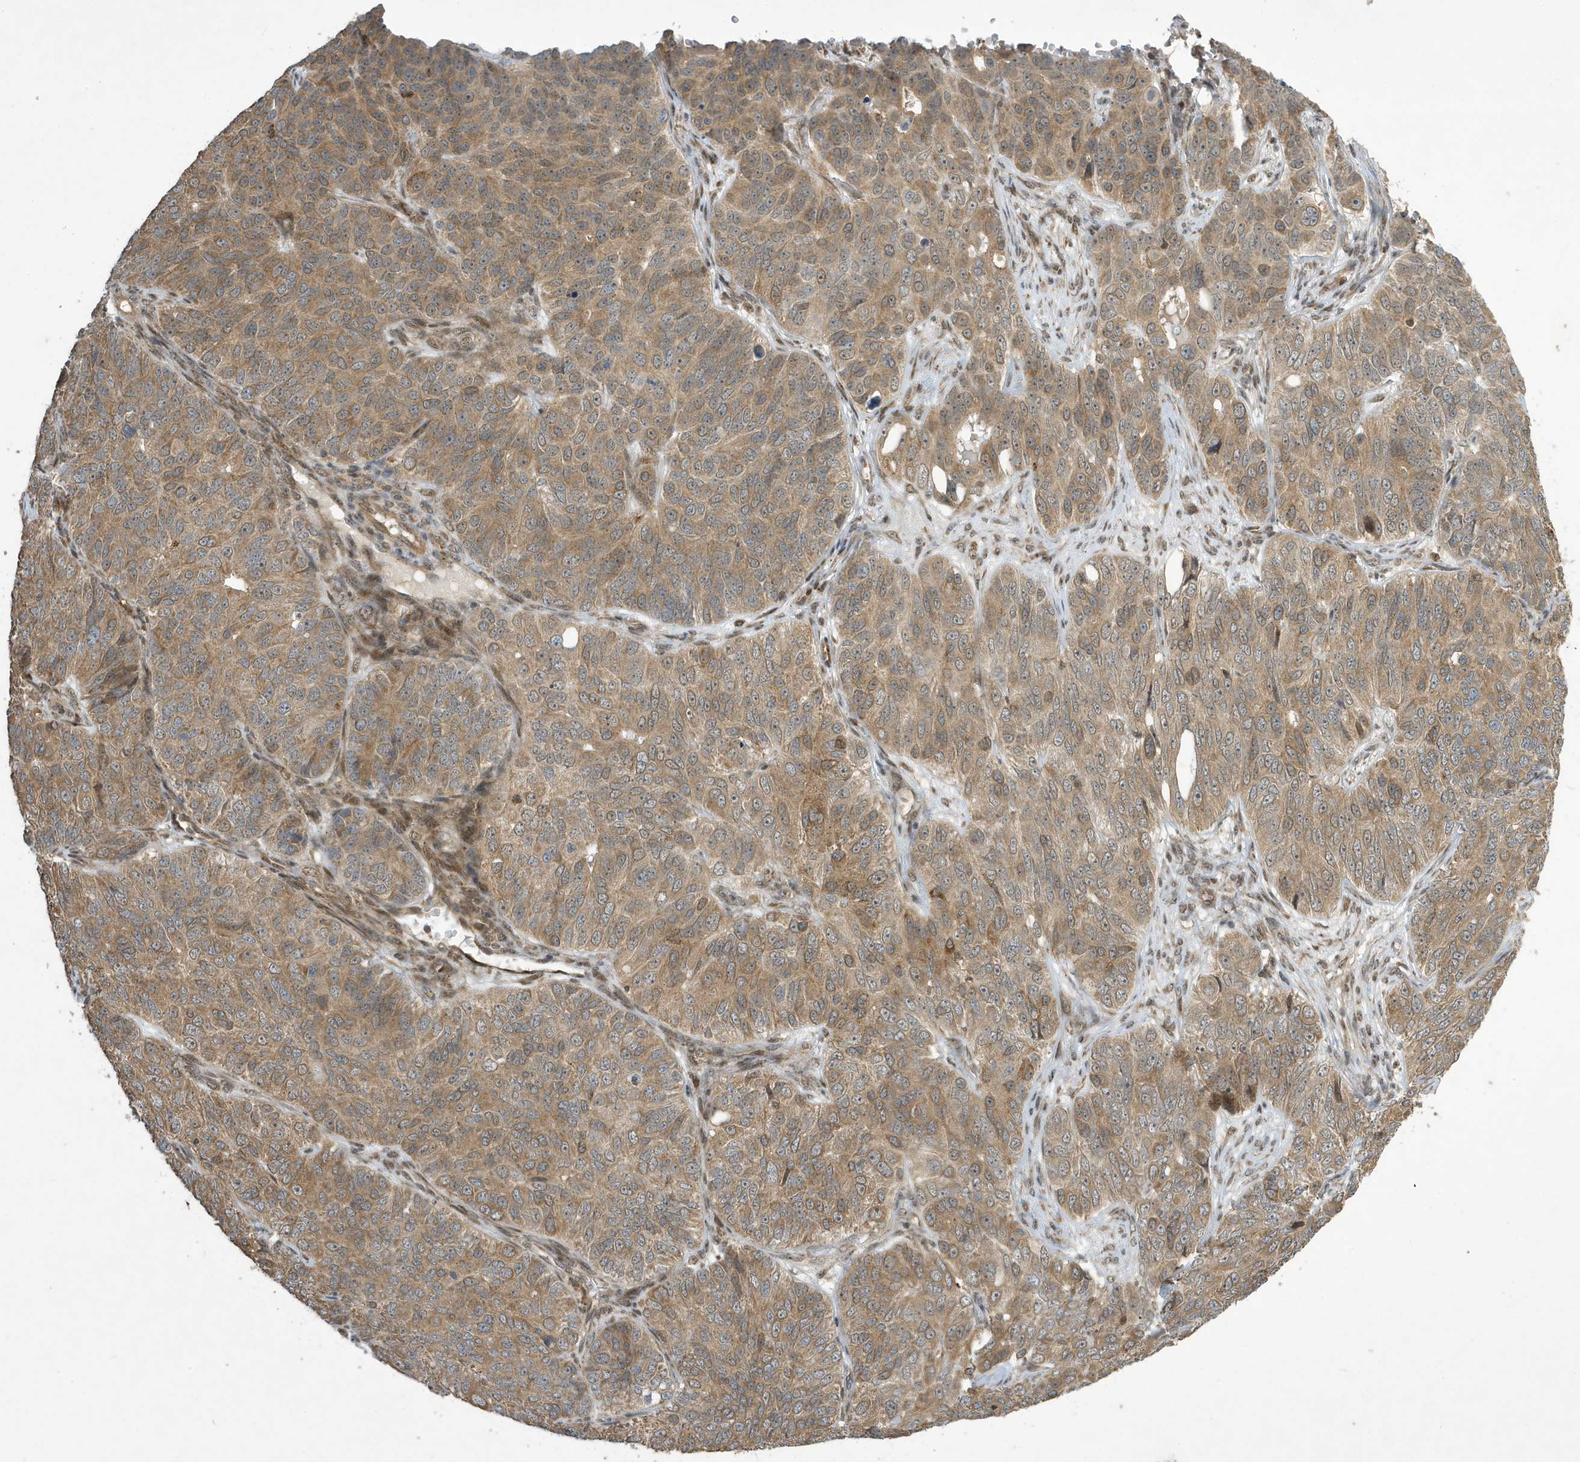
{"staining": {"intensity": "moderate", "quantity": "25%-75%", "location": "cytoplasmic/membranous"}, "tissue": "ovarian cancer", "cell_type": "Tumor cells", "image_type": "cancer", "snomed": [{"axis": "morphology", "description": "Carcinoma, endometroid"}, {"axis": "topography", "description": "Ovary"}], "caption": "Protein staining of ovarian cancer tissue shows moderate cytoplasmic/membranous expression in about 25%-75% of tumor cells.", "gene": "NCOA7", "patient": {"sex": "female", "age": 51}}